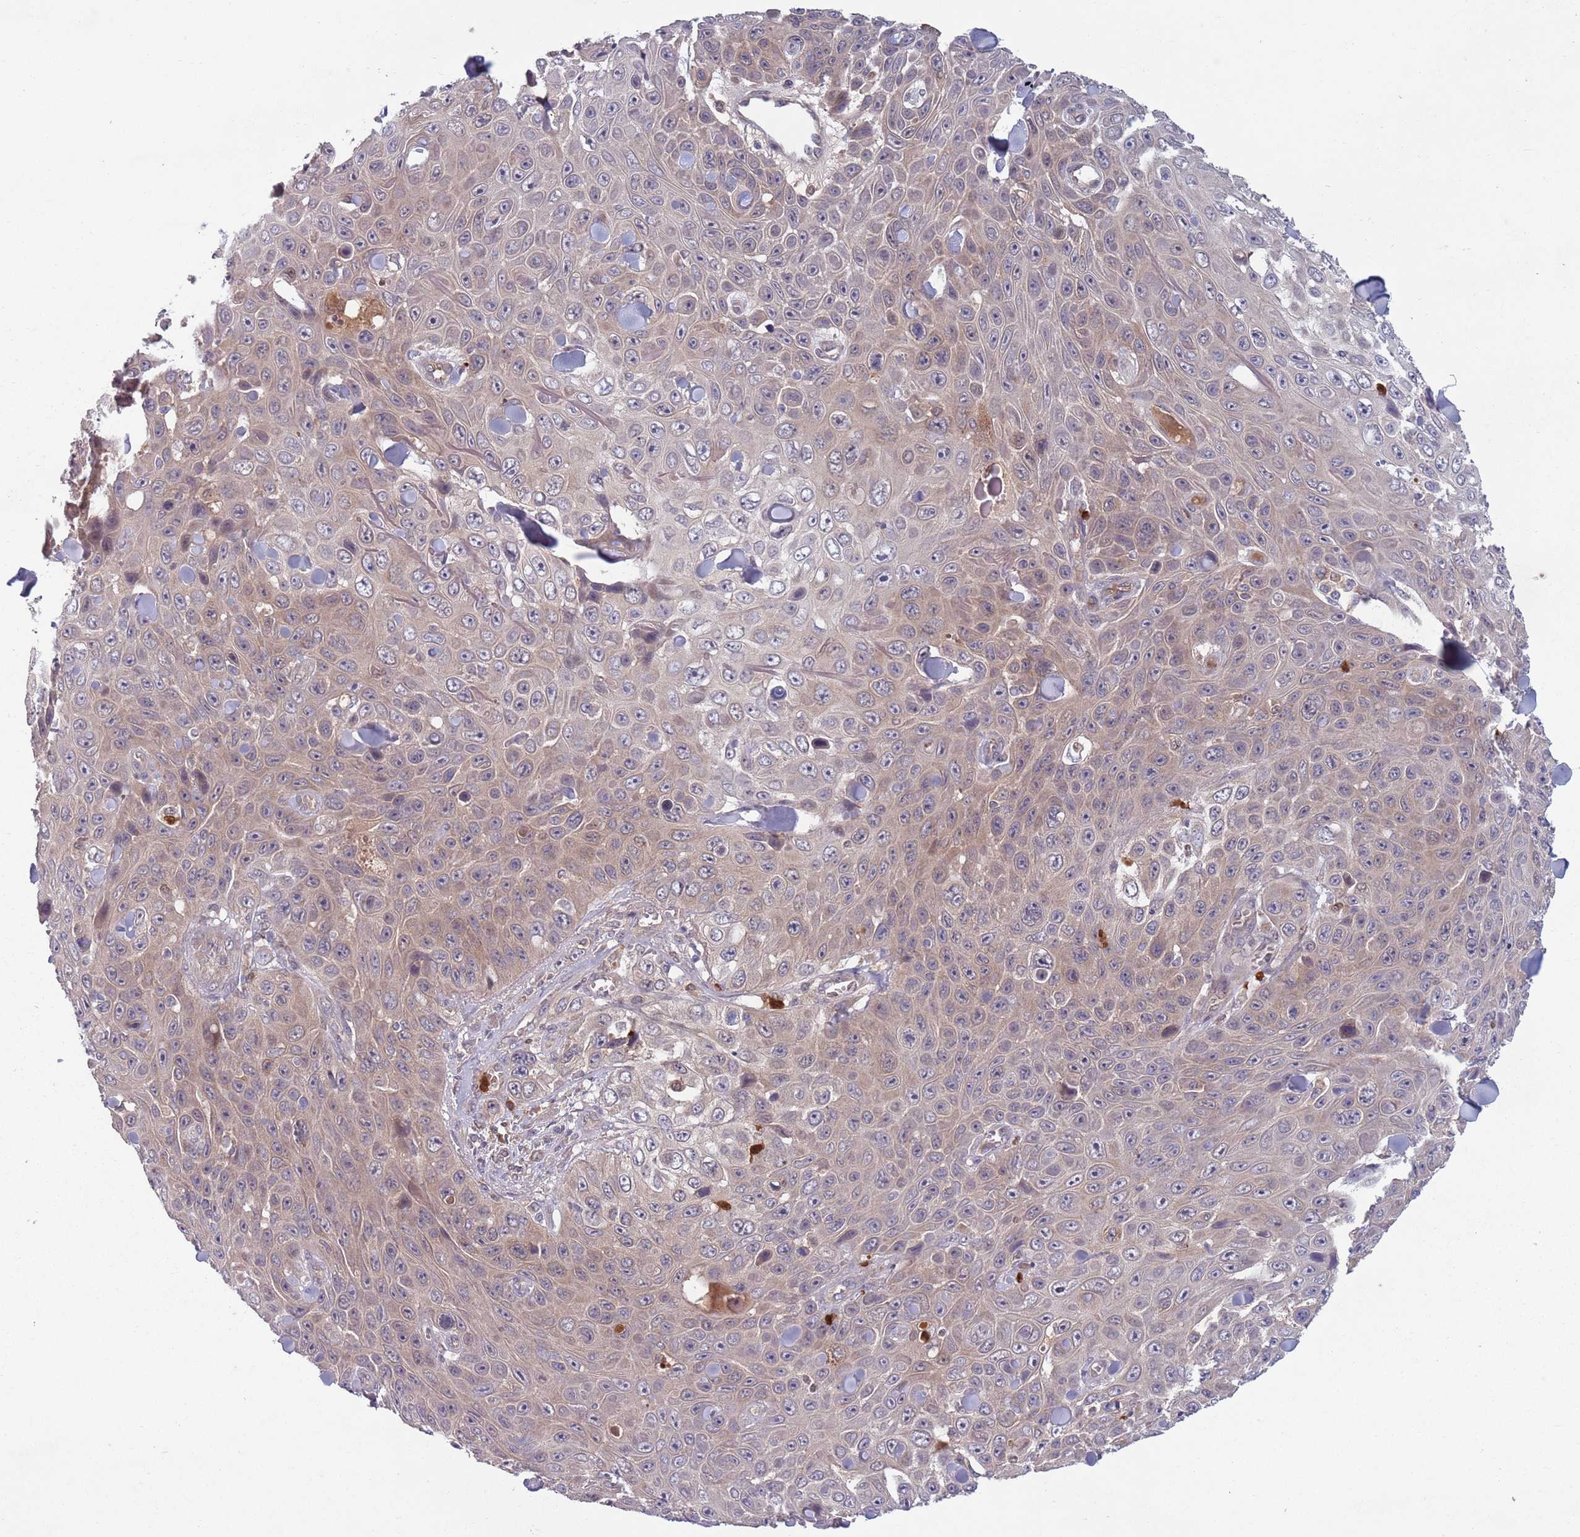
{"staining": {"intensity": "weak", "quantity": "25%-75%", "location": "cytoplasmic/membranous"}, "tissue": "skin cancer", "cell_type": "Tumor cells", "image_type": "cancer", "snomed": [{"axis": "morphology", "description": "Squamous cell carcinoma, NOS"}, {"axis": "topography", "description": "Skin"}], "caption": "Tumor cells demonstrate low levels of weak cytoplasmic/membranous staining in about 25%-75% of cells in squamous cell carcinoma (skin). (Brightfield microscopy of DAB IHC at high magnification).", "gene": "TYW1", "patient": {"sex": "male", "age": 82}}